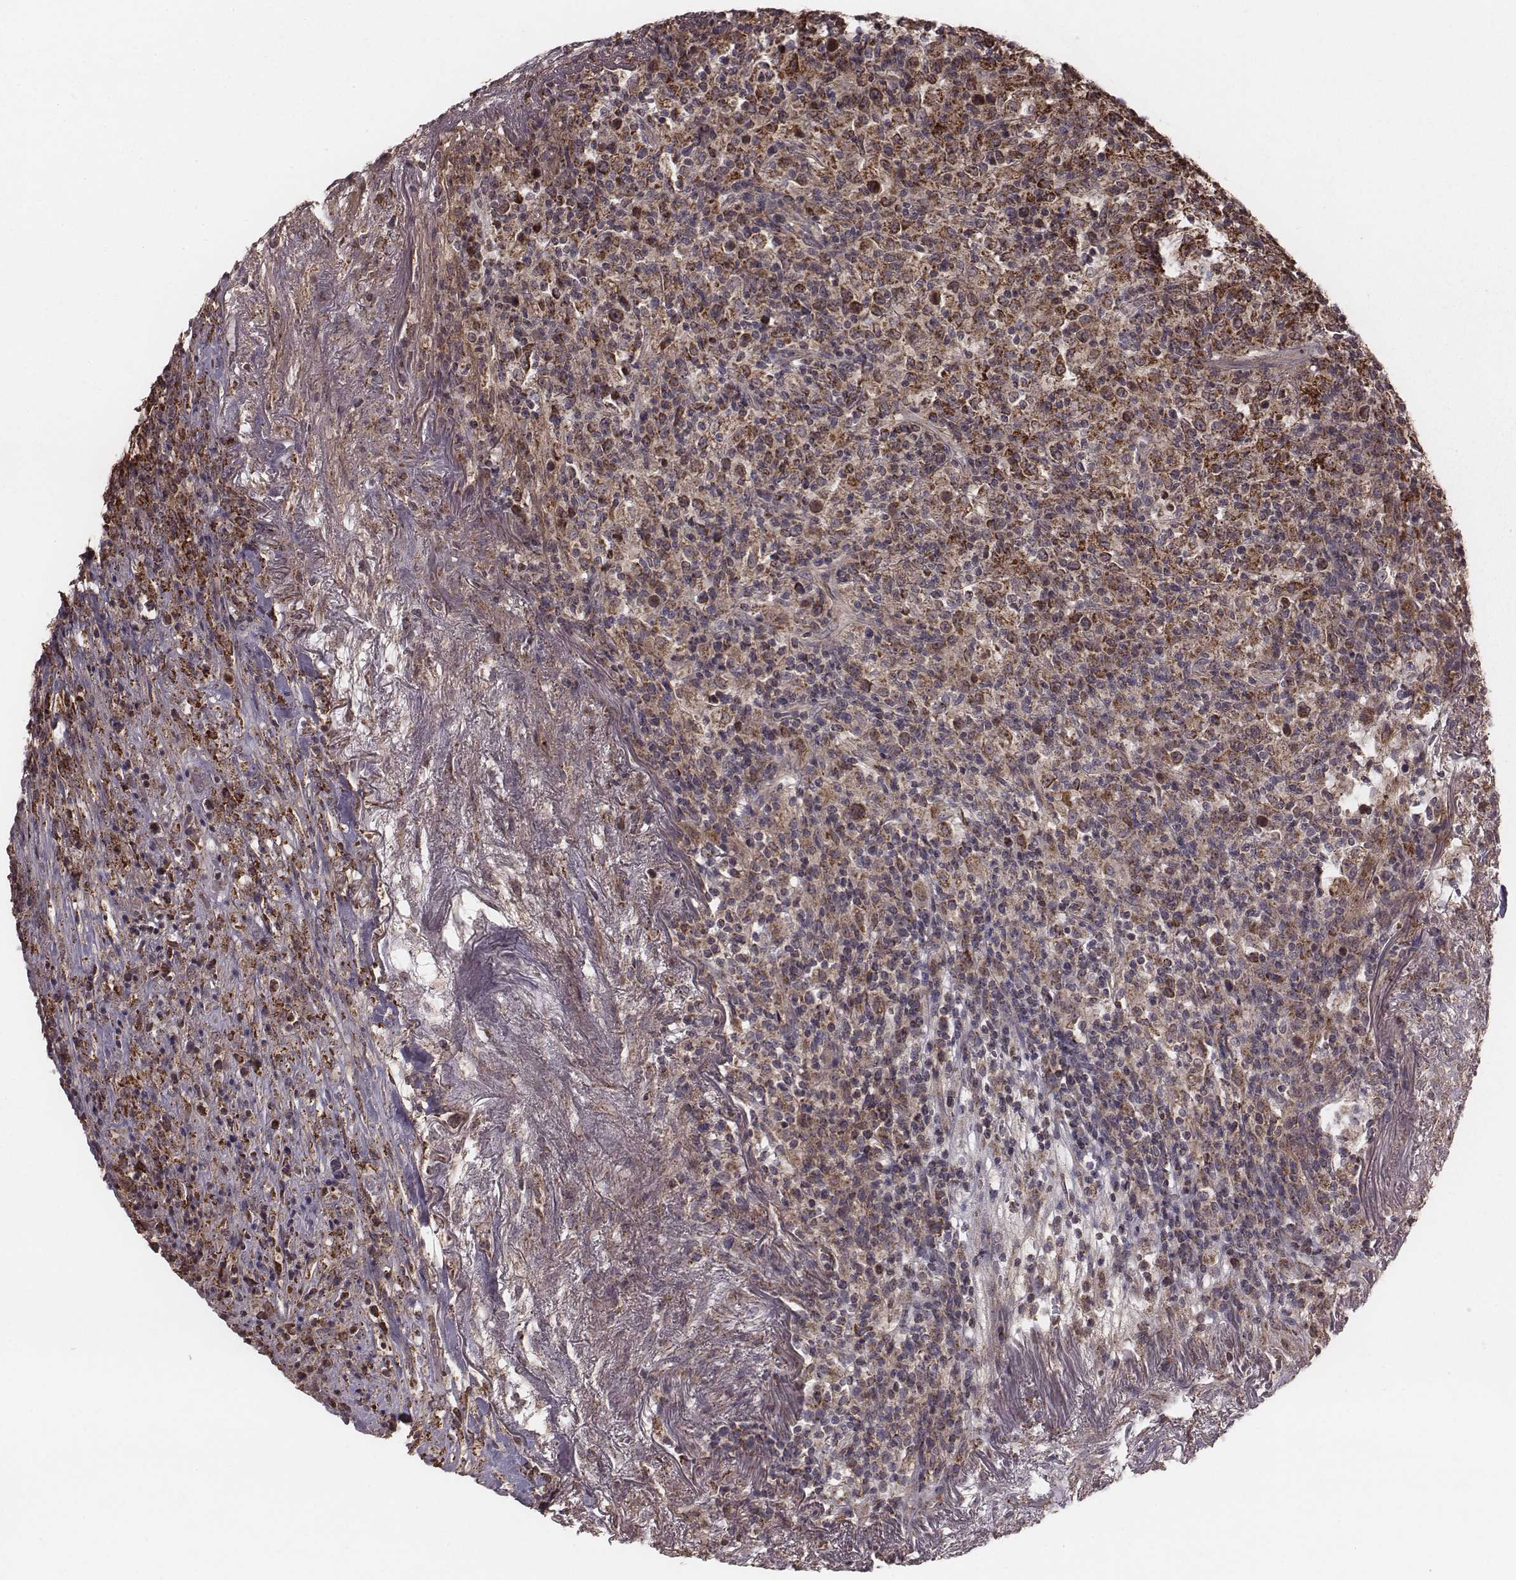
{"staining": {"intensity": "moderate", "quantity": ">75%", "location": "cytoplasmic/membranous"}, "tissue": "lymphoma", "cell_type": "Tumor cells", "image_type": "cancer", "snomed": [{"axis": "morphology", "description": "Malignant lymphoma, non-Hodgkin's type, High grade"}, {"axis": "topography", "description": "Lung"}], "caption": "Human lymphoma stained with a brown dye displays moderate cytoplasmic/membranous positive expression in about >75% of tumor cells.", "gene": "PDCD2L", "patient": {"sex": "male", "age": 79}}